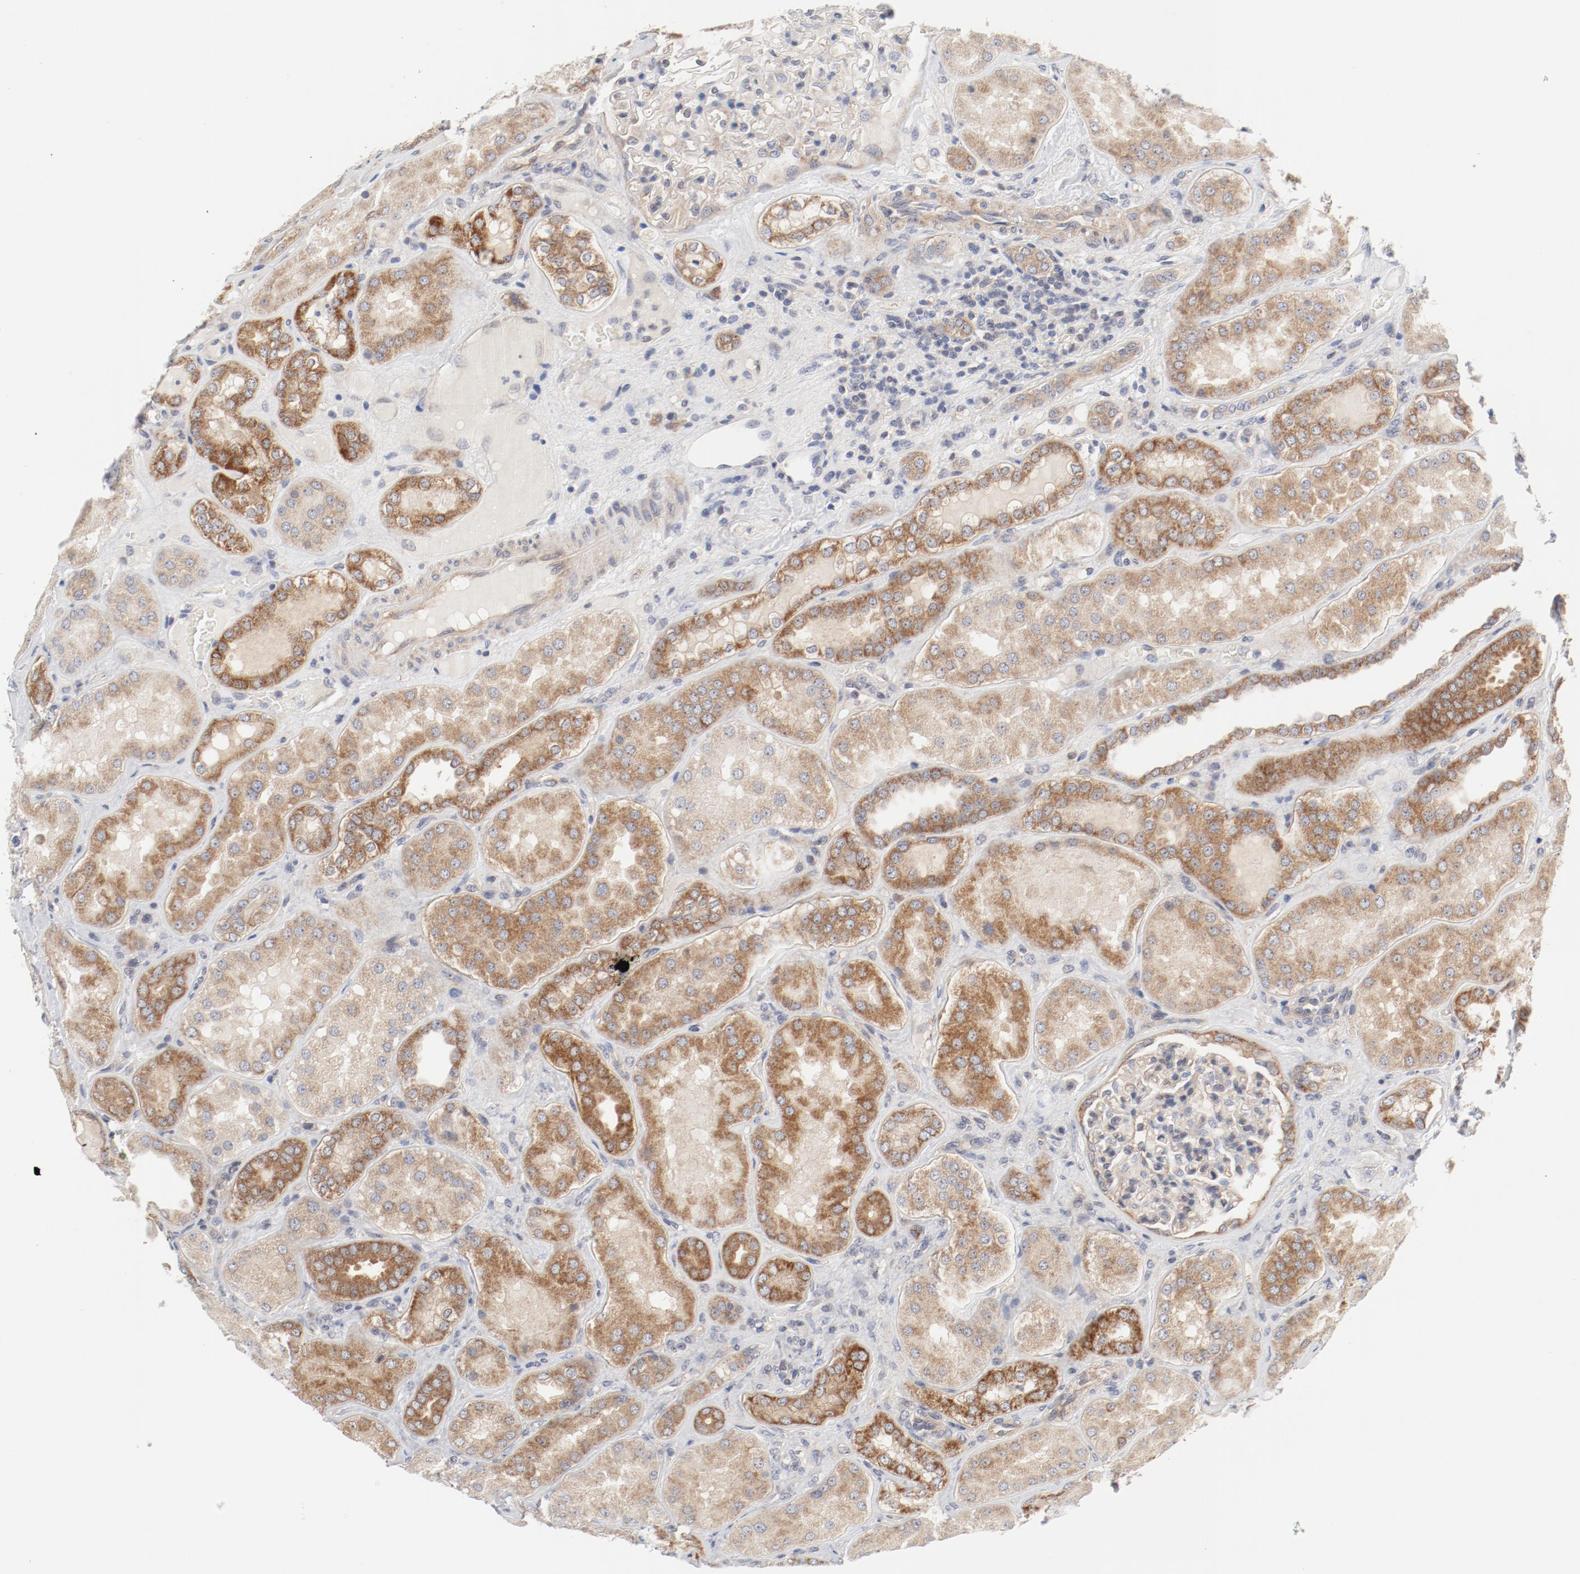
{"staining": {"intensity": "weak", "quantity": "25%-75%", "location": "cytoplasmic/membranous"}, "tissue": "kidney", "cell_type": "Cells in glomeruli", "image_type": "normal", "snomed": [{"axis": "morphology", "description": "Normal tissue, NOS"}, {"axis": "topography", "description": "Kidney"}], "caption": "Brown immunohistochemical staining in unremarkable human kidney exhibits weak cytoplasmic/membranous positivity in about 25%-75% of cells in glomeruli. The protein is shown in brown color, while the nuclei are stained blue.", "gene": "BAD", "patient": {"sex": "female", "age": 56}}